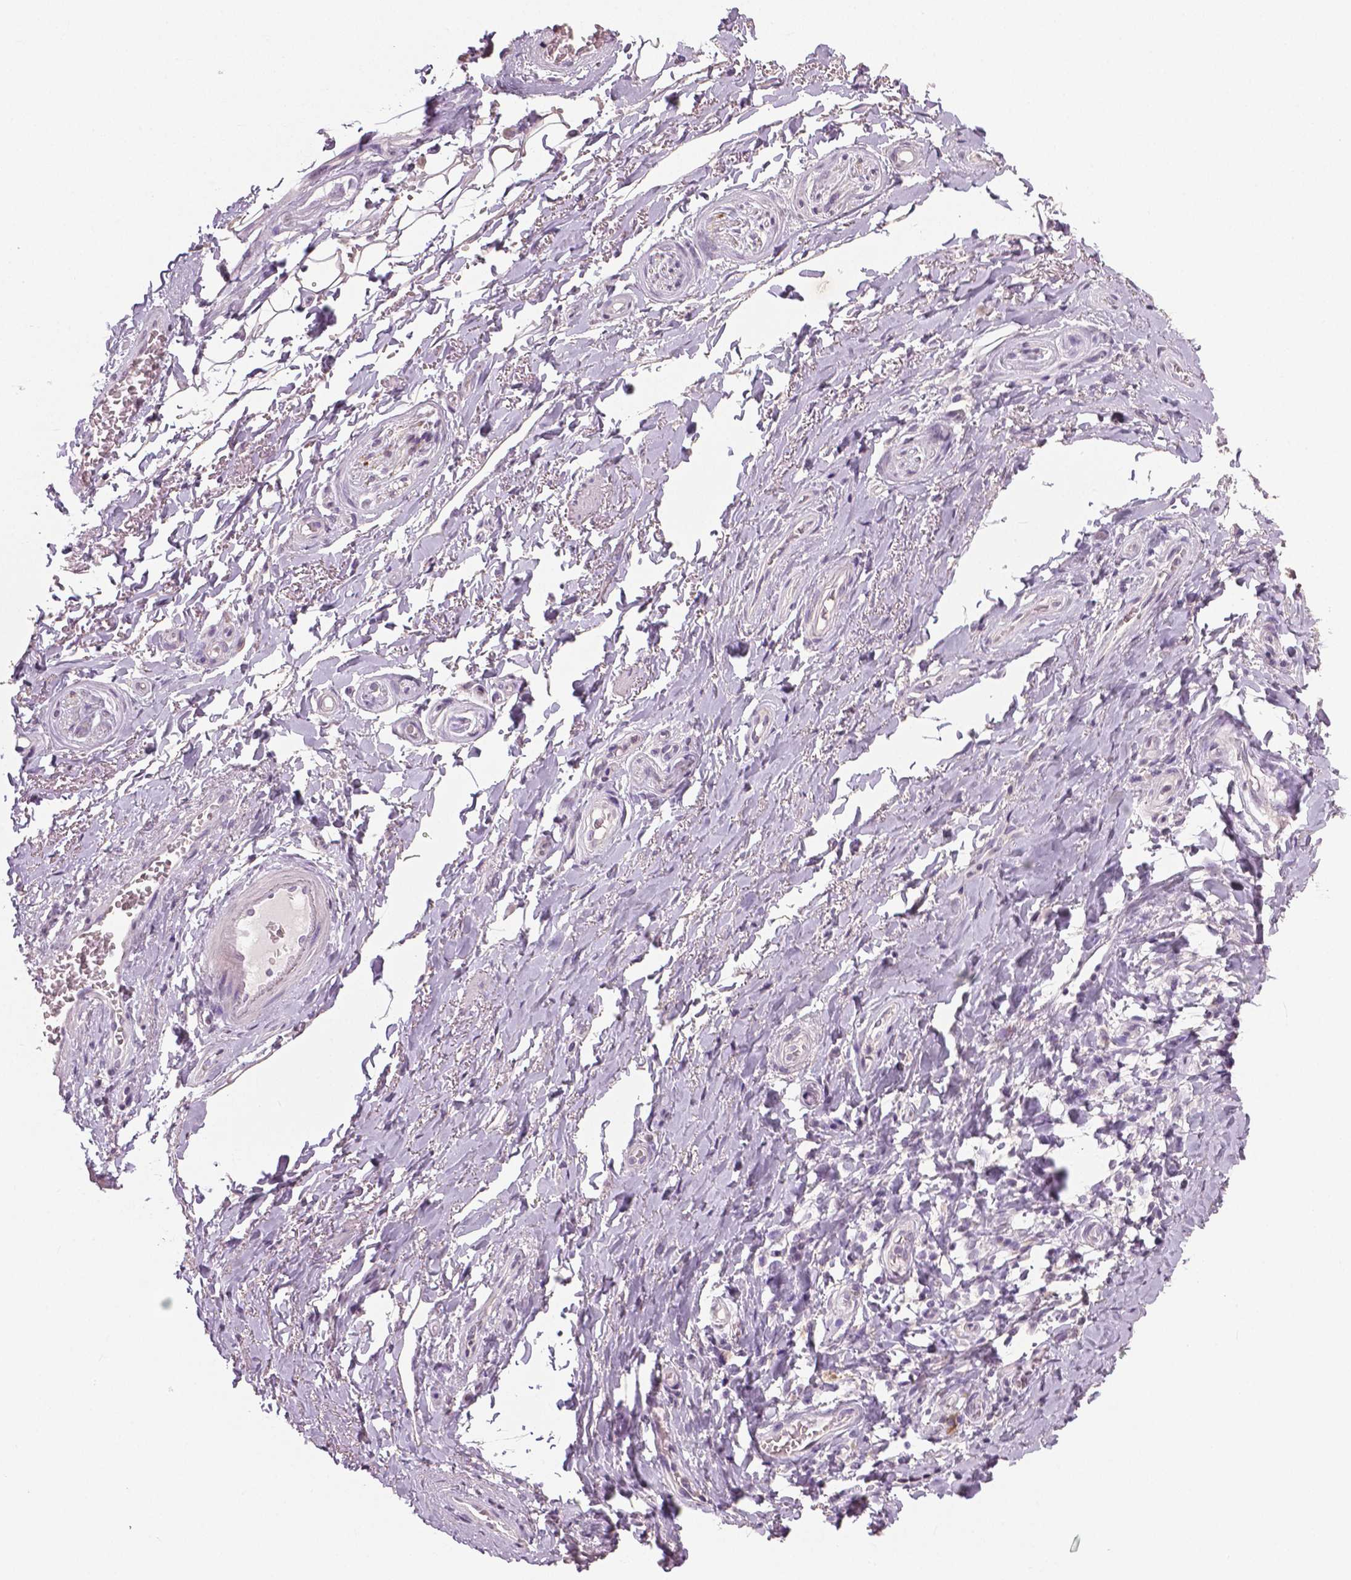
{"staining": {"intensity": "negative", "quantity": "none", "location": "none"}, "tissue": "adipose tissue", "cell_type": "Adipocytes", "image_type": "normal", "snomed": [{"axis": "morphology", "description": "Normal tissue, NOS"}, {"axis": "topography", "description": "Anal"}, {"axis": "topography", "description": "Peripheral nerve tissue"}], "caption": "An immunohistochemistry photomicrograph of normal adipose tissue is shown. There is no staining in adipocytes of adipose tissue. (Stains: DAB IHC with hematoxylin counter stain, Microscopy: brightfield microscopy at high magnification).", "gene": "NECAB1", "patient": {"sex": "male", "age": 53}}